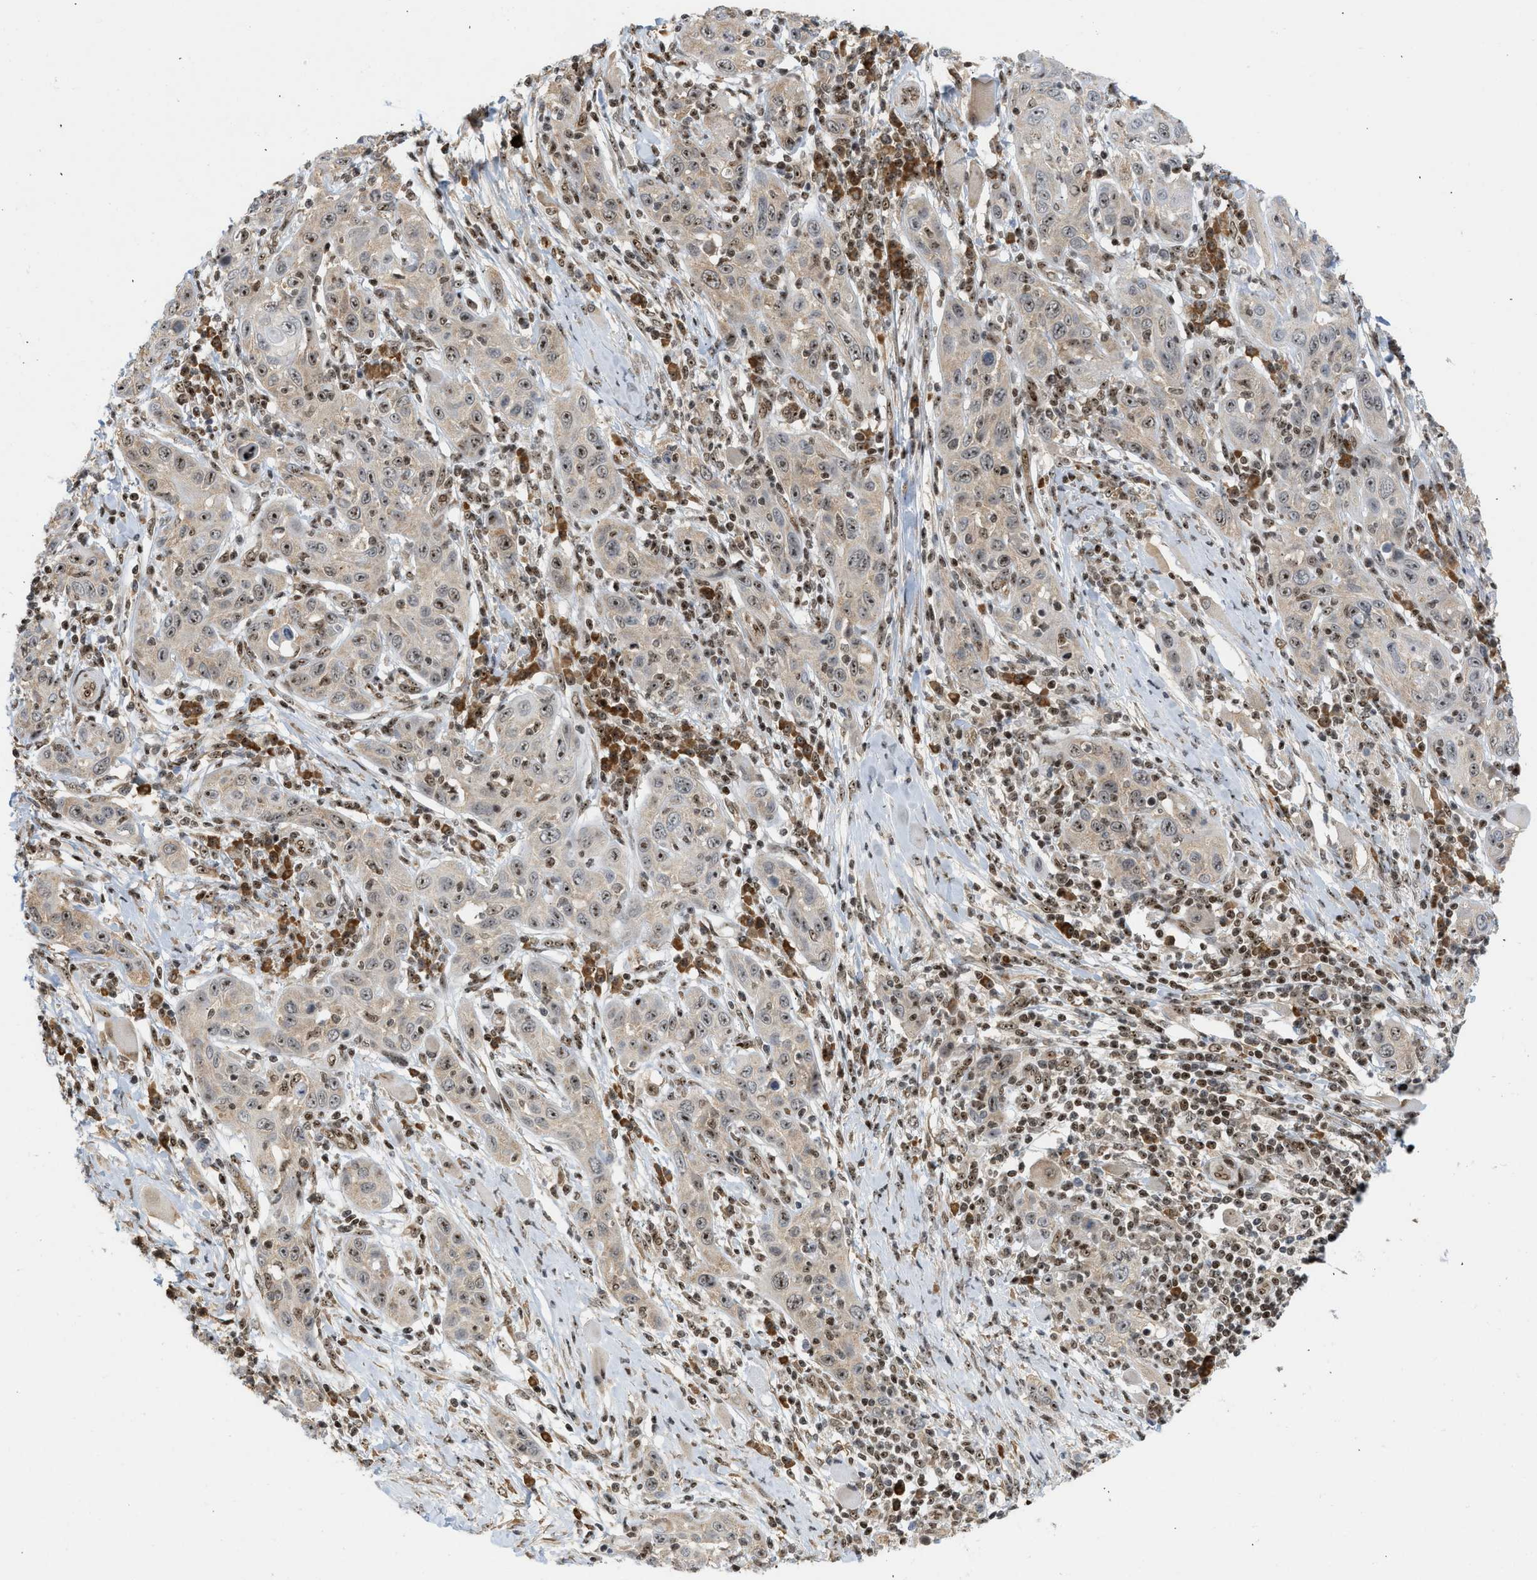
{"staining": {"intensity": "moderate", "quantity": "25%-75%", "location": "nuclear"}, "tissue": "skin cancer", "cell_type": "Tumor cells", "image_type": "cancer", "snomed": [{"axis": "morphology", "description": "Squamous cell carcinoma, NOS"}, {"axis": "topography", "description": "Skin"}], "caption": "Protein expression analysis of skin cancer demonstrates moderate nuclear positivity in approximately 25%-75% of tumor cells.", "gene": "ZNF22", "patient": {"sex": "female", "age": 88}}